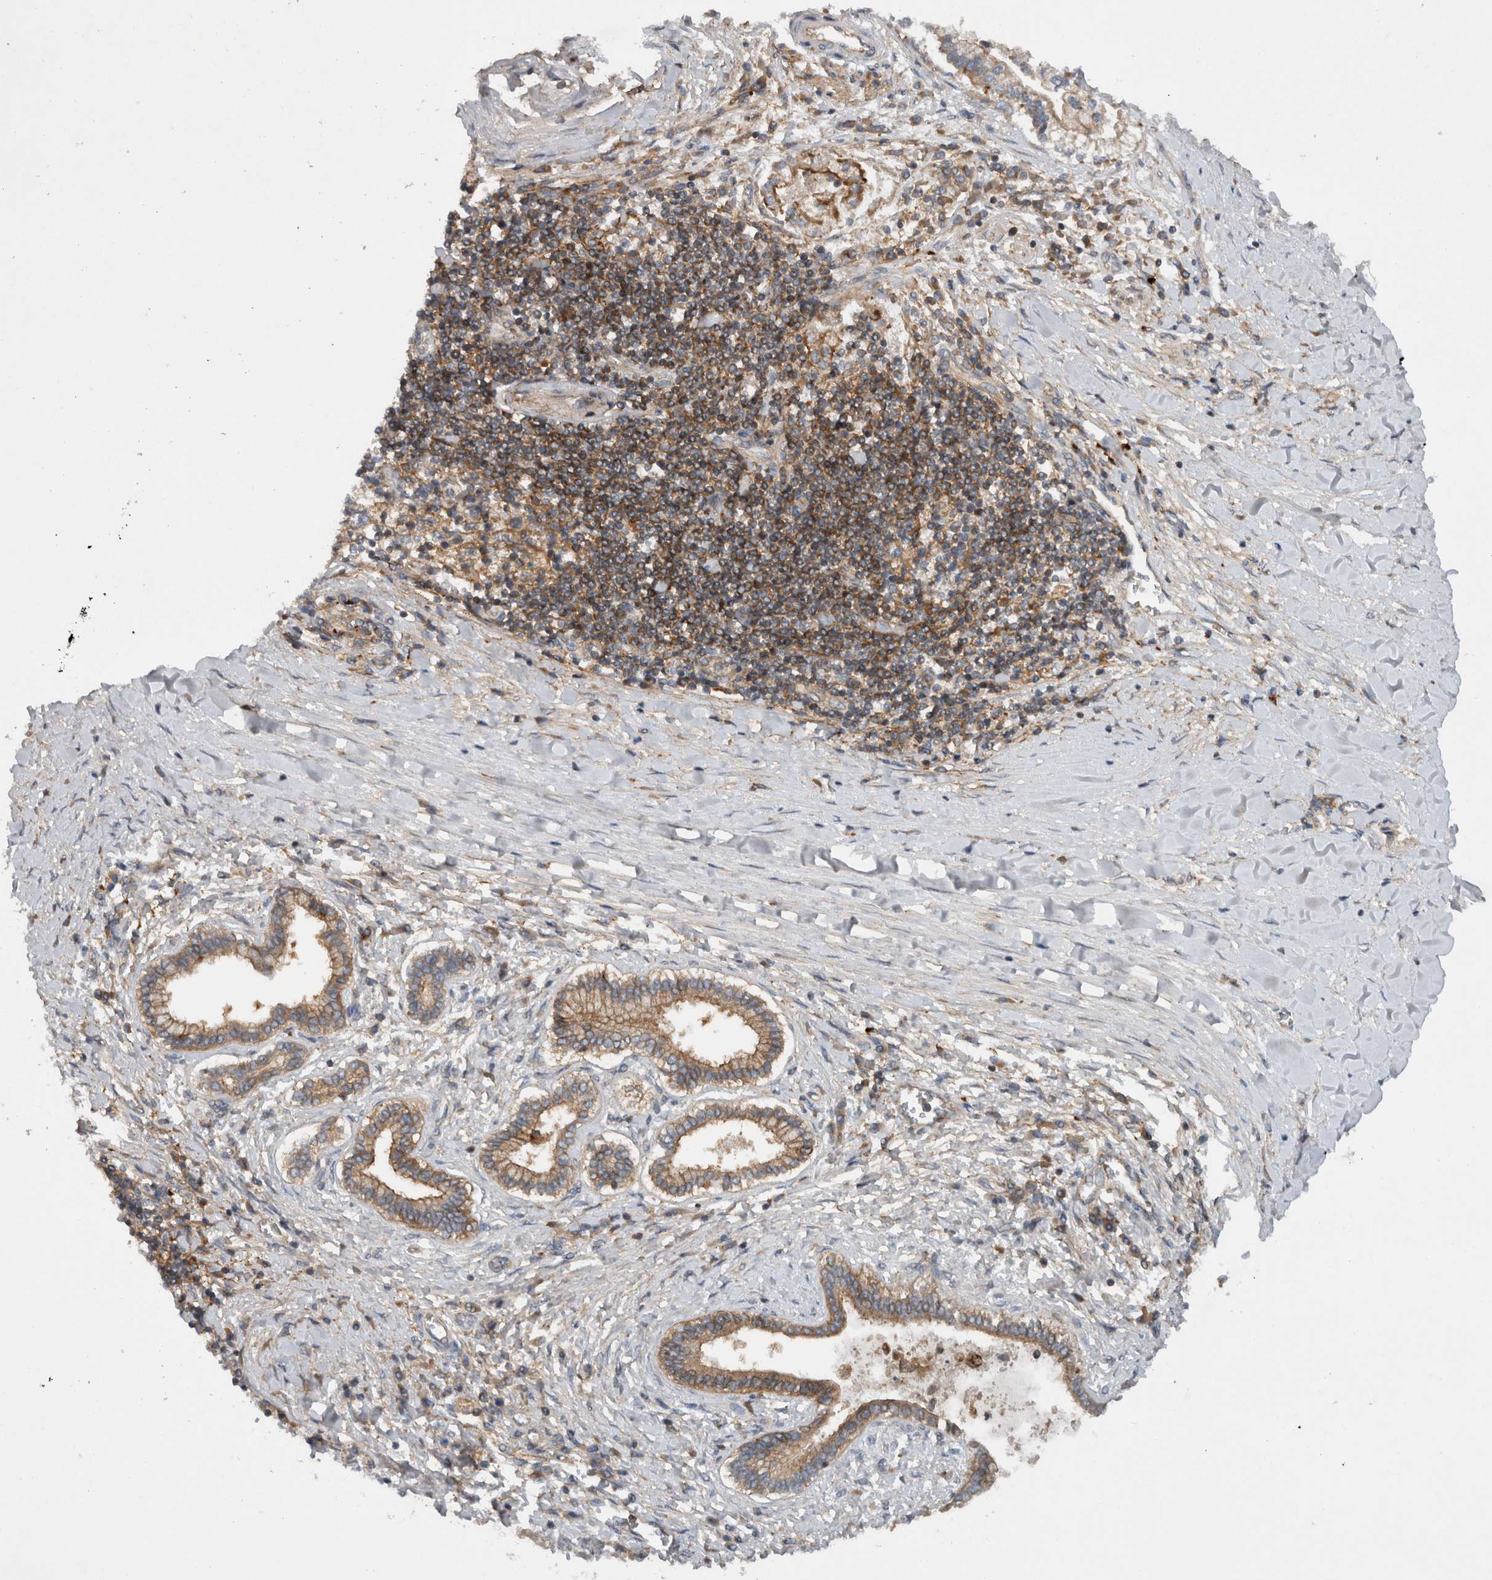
{"staining": {"intensity": "moderate", "quantity": ">75%", "location": "cytoplasmic/membranous"}, "tissue": "liver cancer", "cell_type": "Tumor cells", "image_type": "cancer", "snomed": [{"axis": "morphology", "description": "Cholangiocarcinoma"}, {"axis": "topography", "description": "Liver"}], "caption": "Protein staining exhibits moderate cytoplasmic/membranous expression in about >75% of tumor cells in liver cancer (cholangiocarcinoma).", "gene": "SCARA5", "patient": {"sex": "male", "age": 50}}